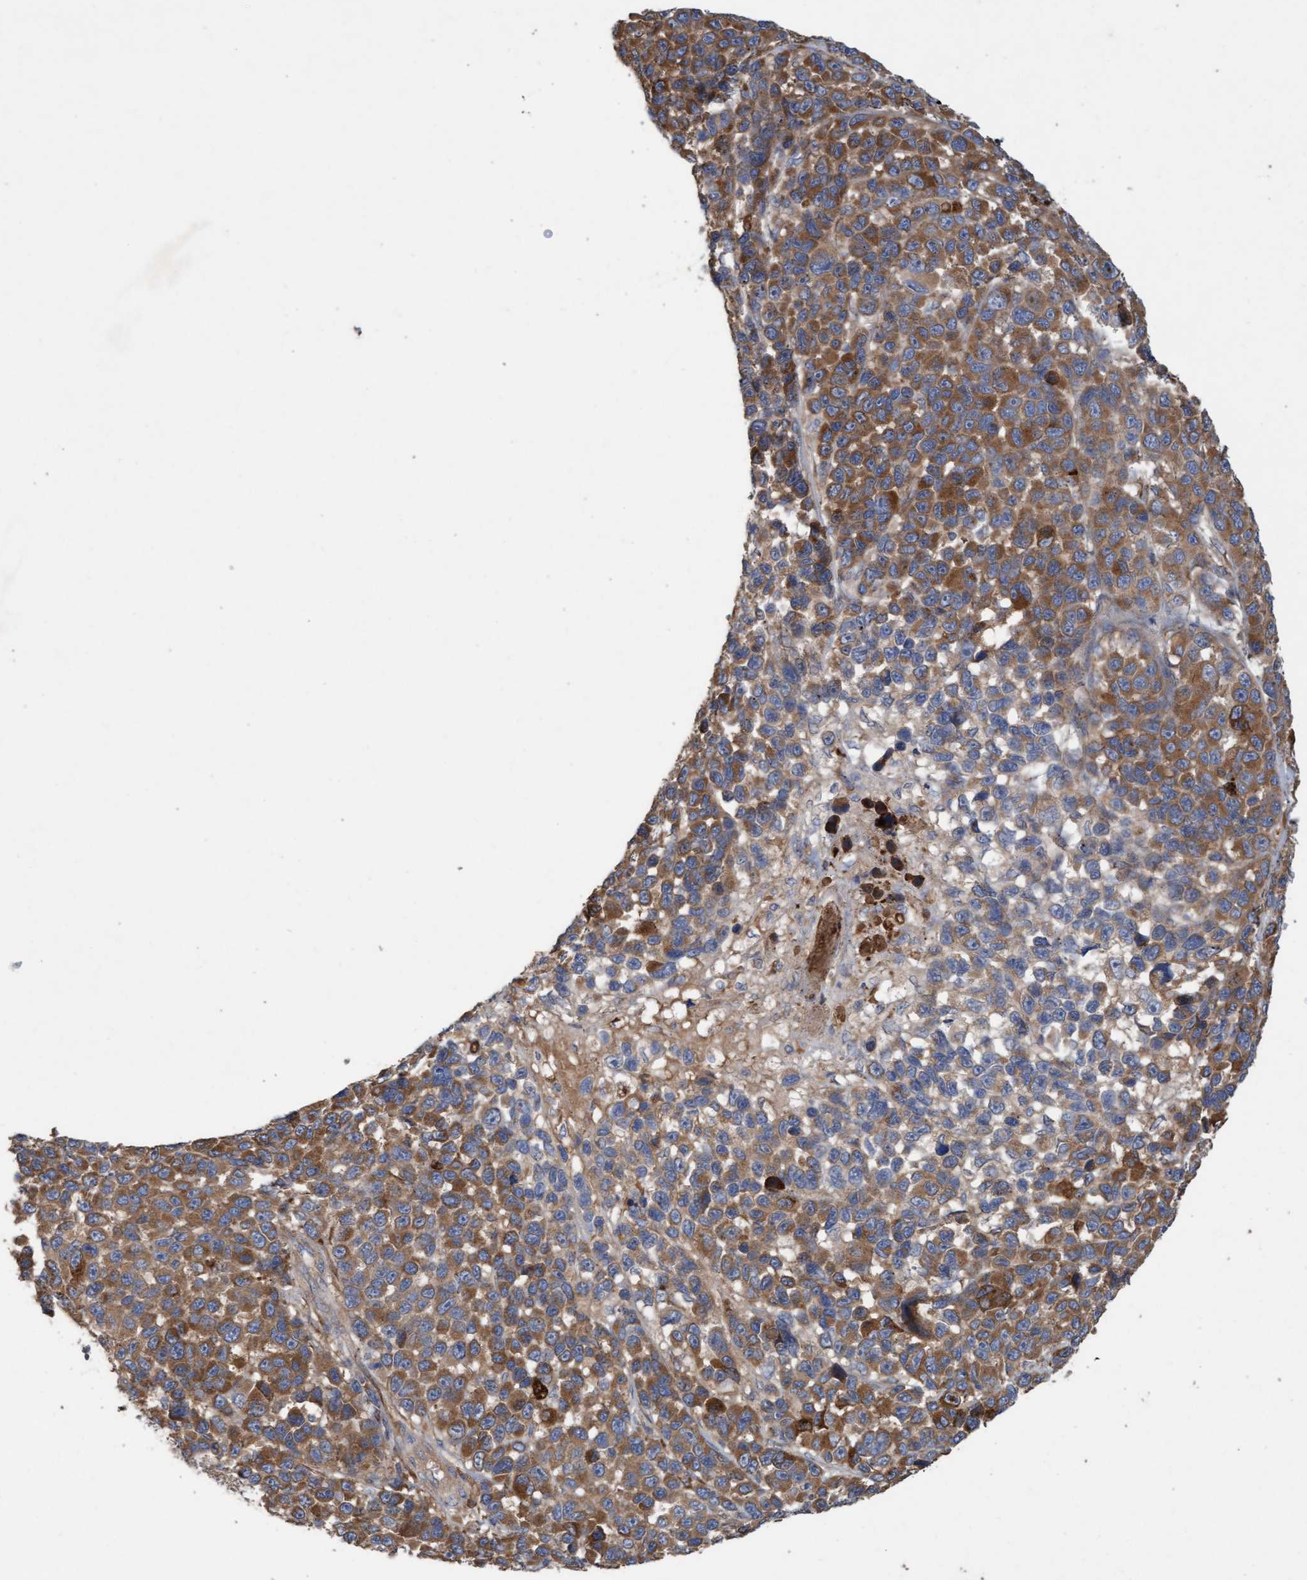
{"staining": {"intensity": "moderate", "quantity": ">75%", "location": "cytoplasmic/membranous"}, "tissue": "melanoma", "cell_type": "Tumor cells", "image_type": "cancer", "snomed": [{"axis": "morphology", "description": "Malignant melanoma, NOS"}, {"axis": "topography", "description": "Skin"}], "caption": "Immunohistochemistry of melanoma exhibits medium levels of moderate cytoplasmic/membranous staining in approximately >75% of tumor cells. The protein of interest is shown in brown color, while the nuclei are stained blue.", "gene": "DDHD2", "patient": {"sex": "male", "age": 53}}